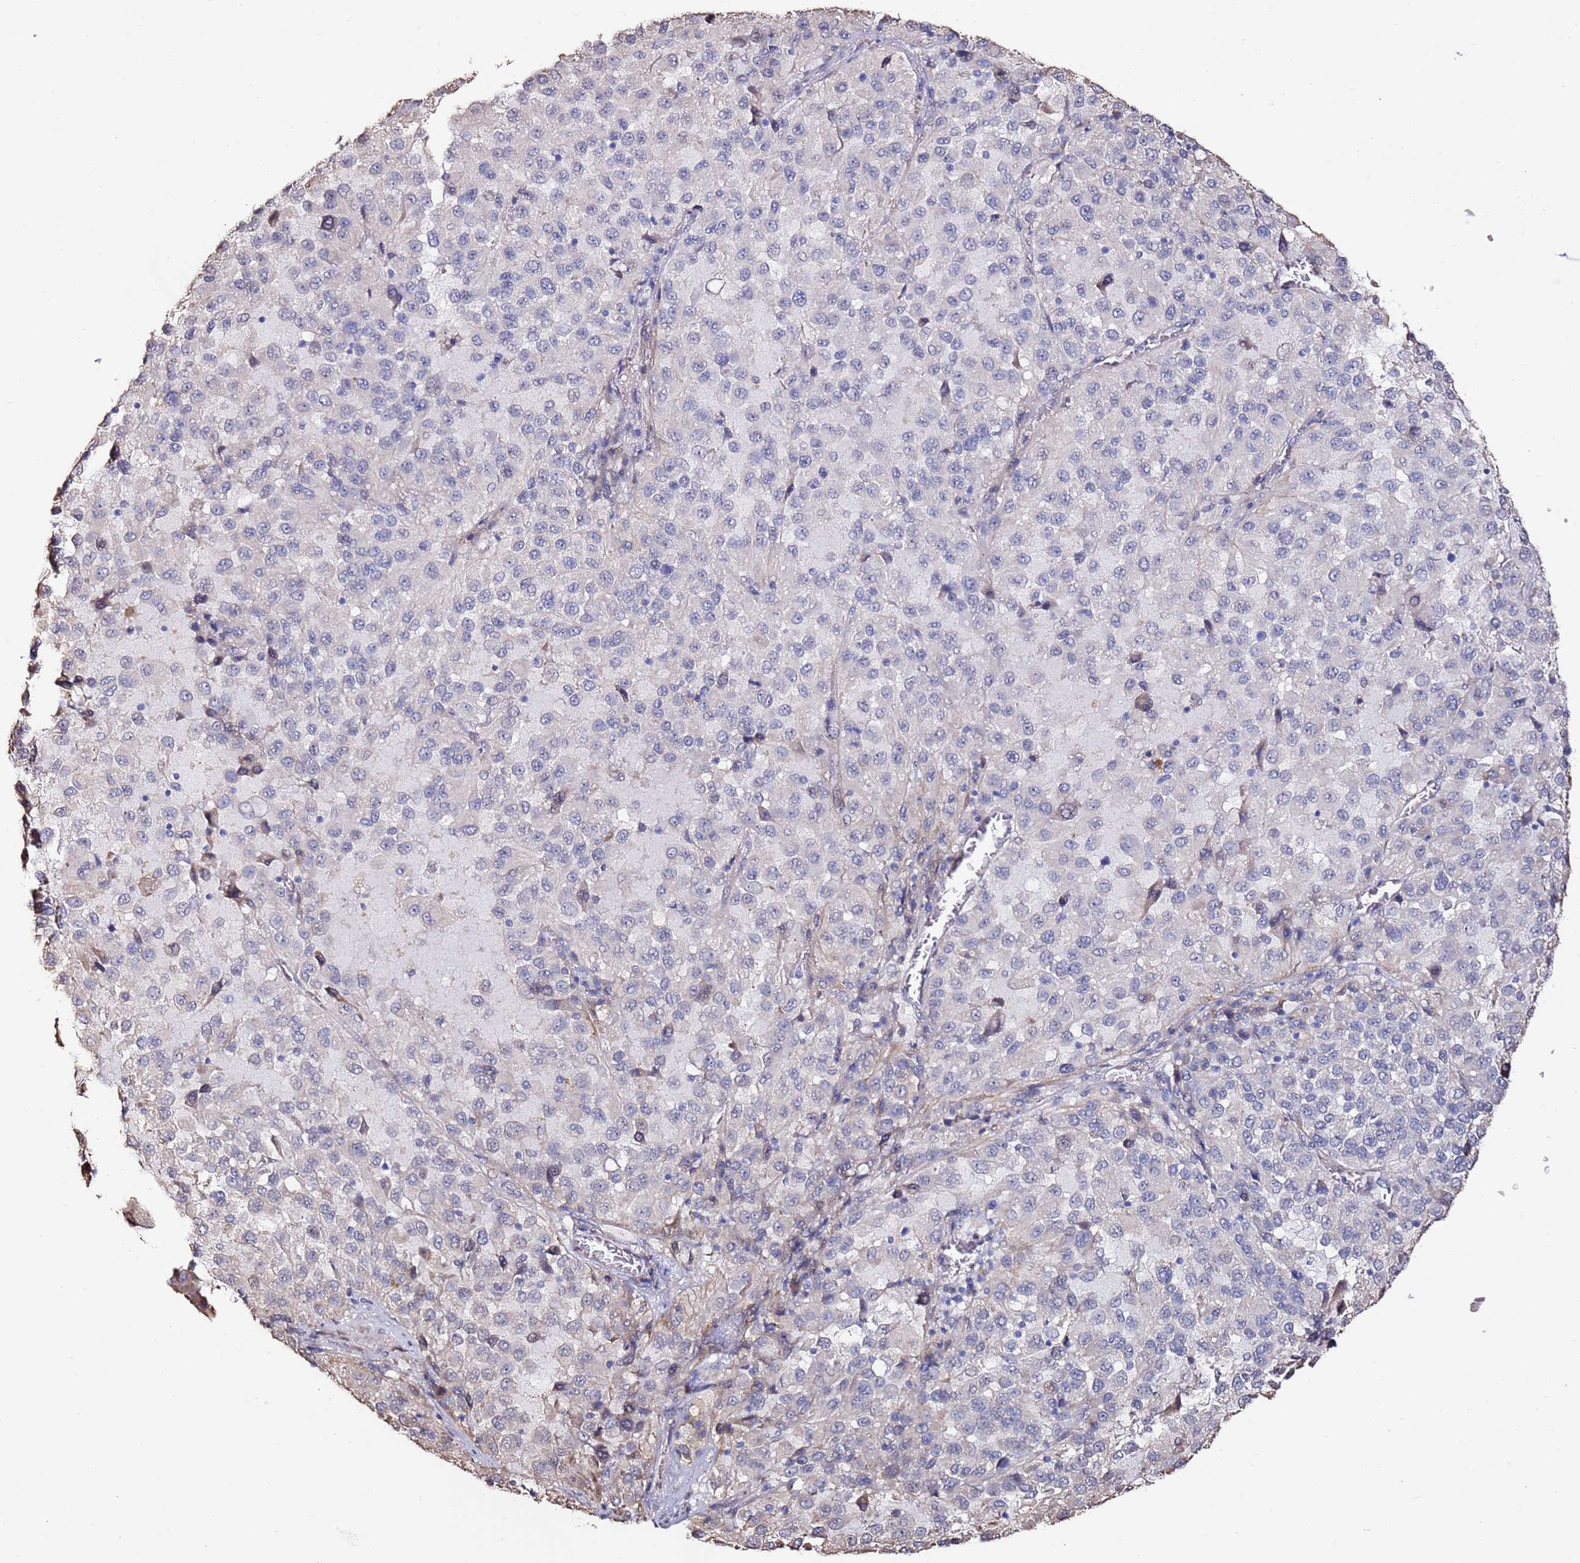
{"staining": {"intensity": "negative", "quantity": "none", "location": "none"}, "tissue": "melanoma", "cell_type": "Tumor cells", "image_type": "cancer", "snomed": [{"axis": "morphology", "description": "Malignant melanoma, Metastatic site"}, {"axis": "topography", "description": "Lung"}], "caption": "A high-resolution photomicrograph shows IHC staining of melanoma, which exhibits no significant positivity in tumor cells.", "gene": "C3orf80", "patient": {"sex": "male", "age": 64}}